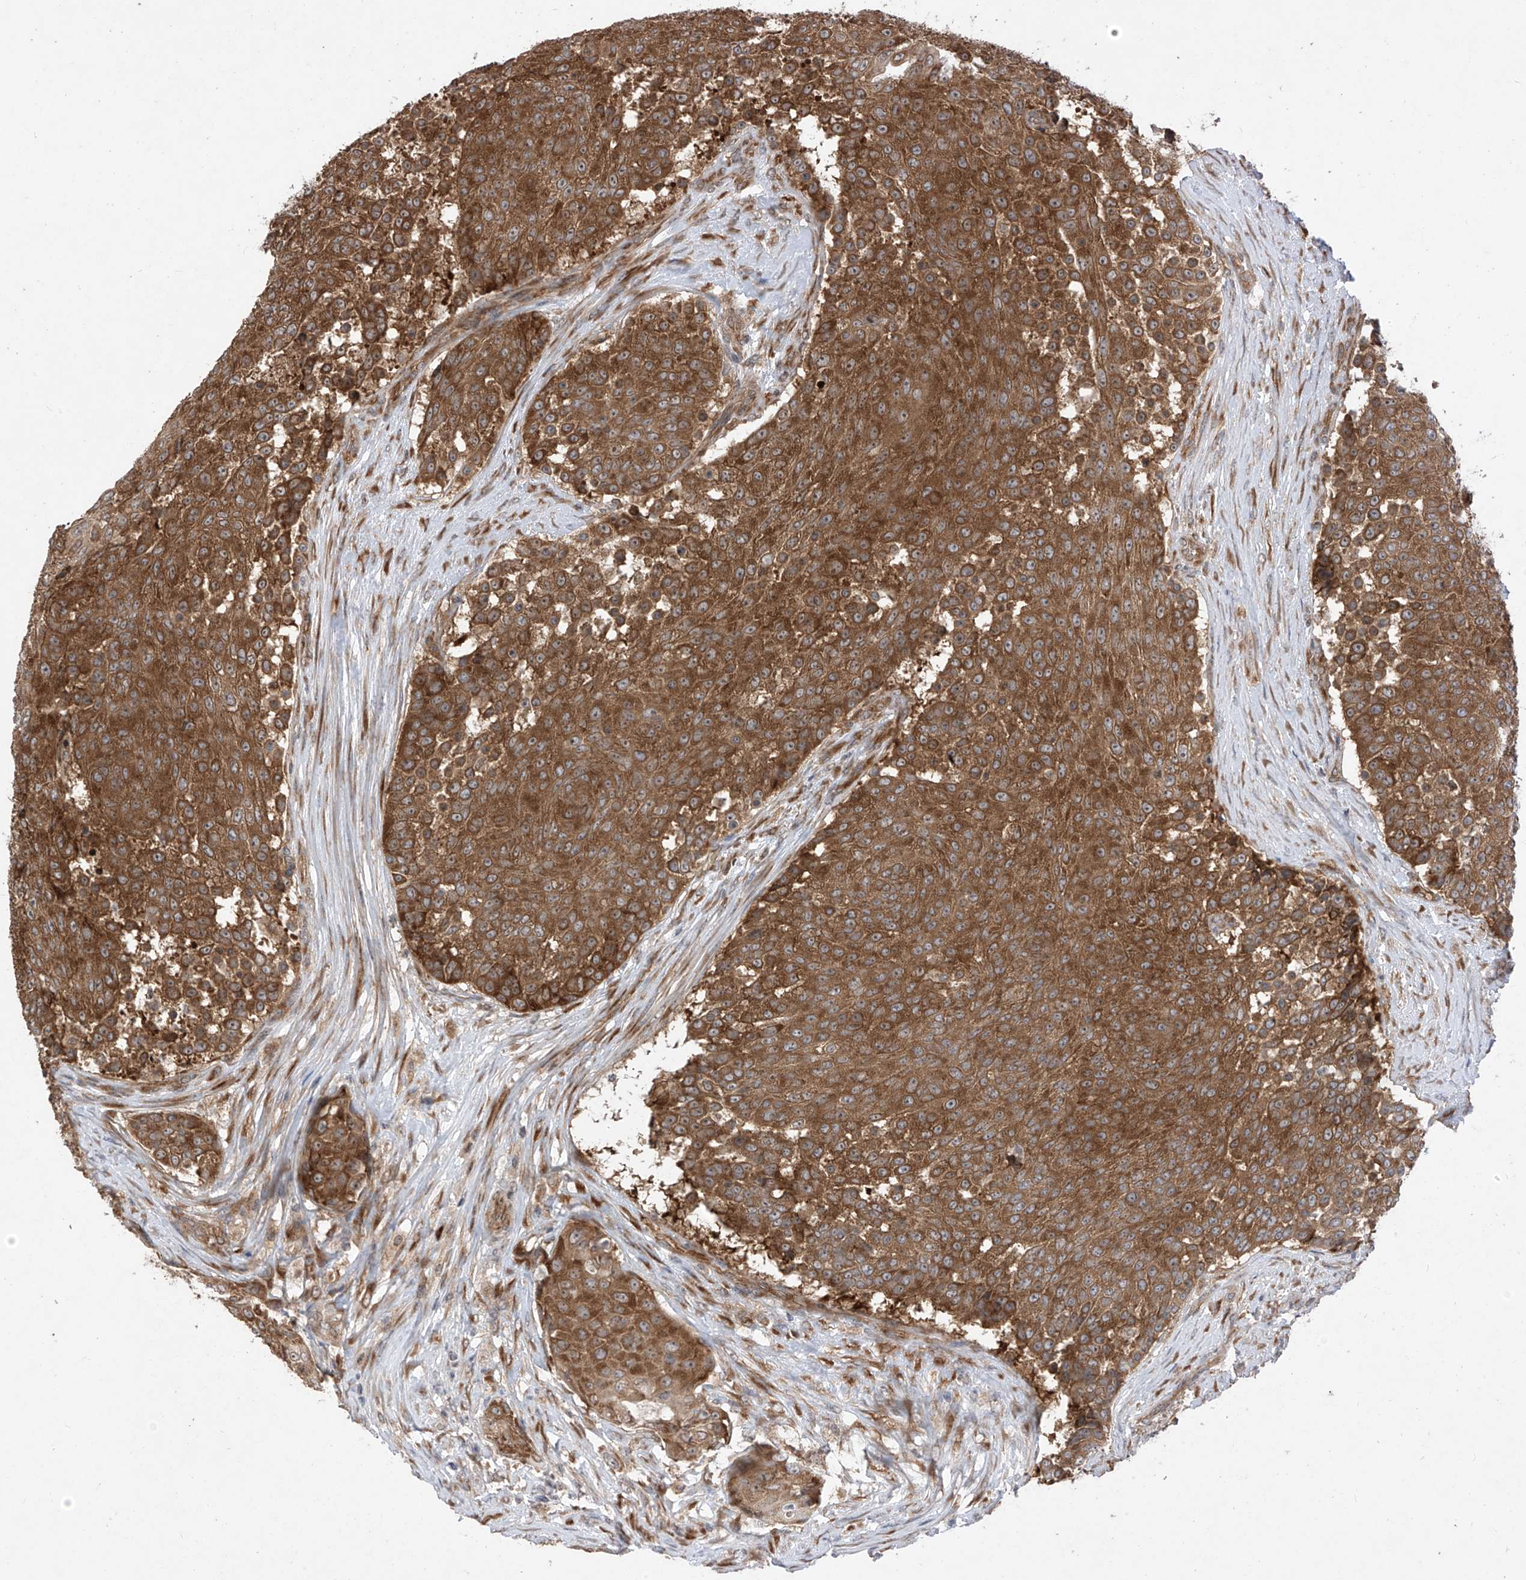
{"staining": {"intensity": "moderate", "quantity": ">75%", "location": "cytoplasmic/membranous"}, "tissue": "urothelial cancer", "cell_type": "Tumor cells", "image_type": "cancer", "snomed": [{"axis": "morphology", "description": "Urothelial carcinoma, High grade"}, {"axis": "topography", "description": "Urinary bladder"}], "caption": "Immunohistochemical staining of human urothelial cancer reveals medium levels of moderate cytoplasmic/membranous staining in approximately >75% of tumor cells. Nuclei are stained in blue.", "gene": "RPL34", "patient": {"sex": "female", "age": 63}}